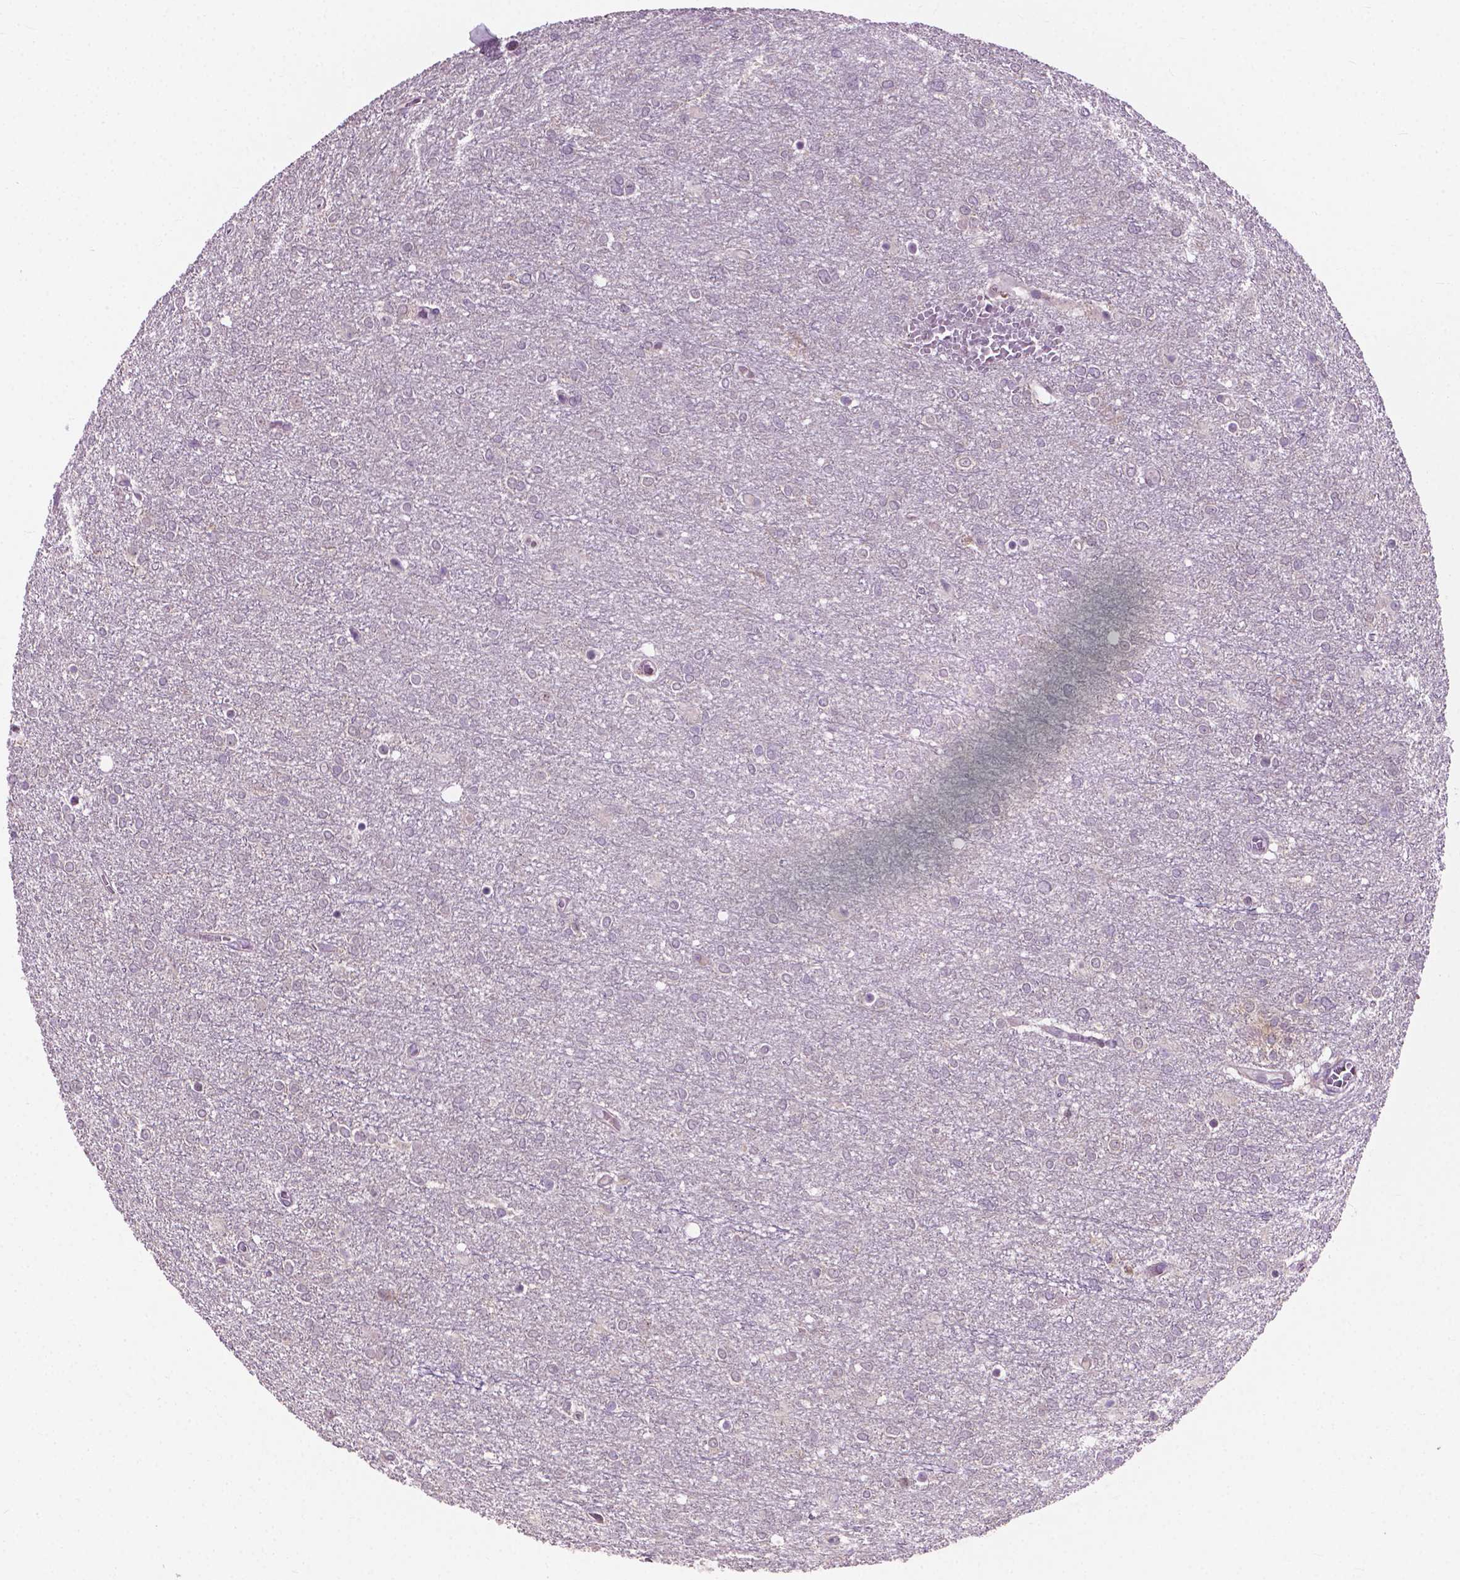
{"staining": {"intensity": "negative", "quantity": "none", "location": "none"}, "tissue": "glioma", "cell_type": "Tumor cells", "image_type": "cancer", "snomed": [{"axis": "morphology", "description": "Glioma, malignant, High grade"}, {"axis": "topography", "description": "Brain"}], "caption": "The immunohistochemistry photomicrograph has no significant expression in tumor cells of malignant glioma (high-grade) tissue. The staining was performed using DAB to visualize the protein expression in brown, while the nuclei were stained in blue with hematoxylin (Magnification: 20x).", "gene": "MZT1", "patient": {"sex": "female", "age": 61}}